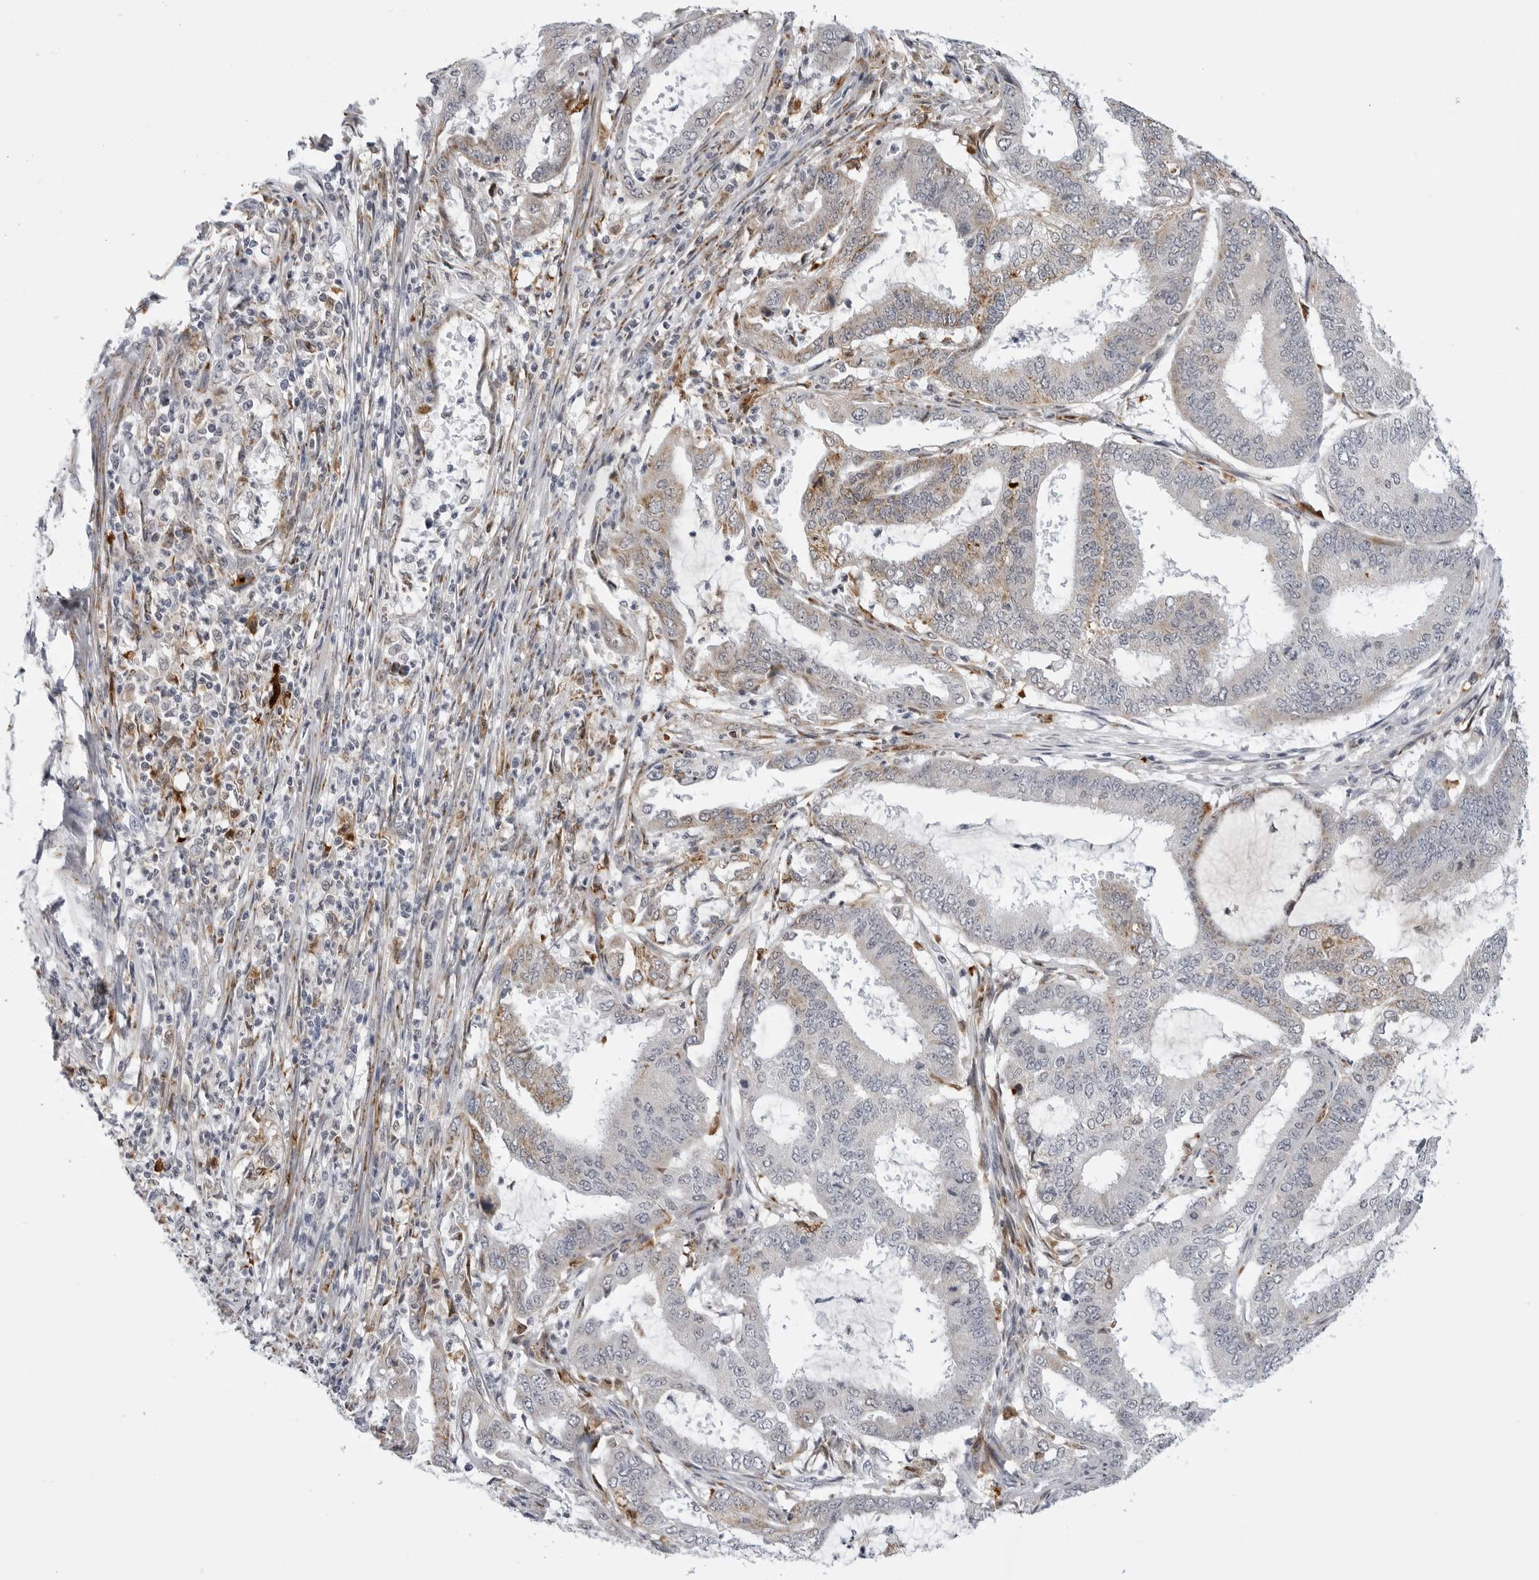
{"staining": {"intensity": "weak", "quantity": "<25%", "location": "cytoplasmic/membranous"}, "tissue": "endometrial cancer", "cell_type": "Tumor cells", "image_type": "cancer", "snomed": [{"axis": "morphology", "description": "Adenocarcinoma, NOS"}, {"axis": "topography", "description": "Endometrium"}], "caption": "IHC image of human endometrial cancer stained for a protein (brown), which displays no positivity in tumor cells.", "gene": "CDK20", "patient": {"sex": "female", "age": 51}}